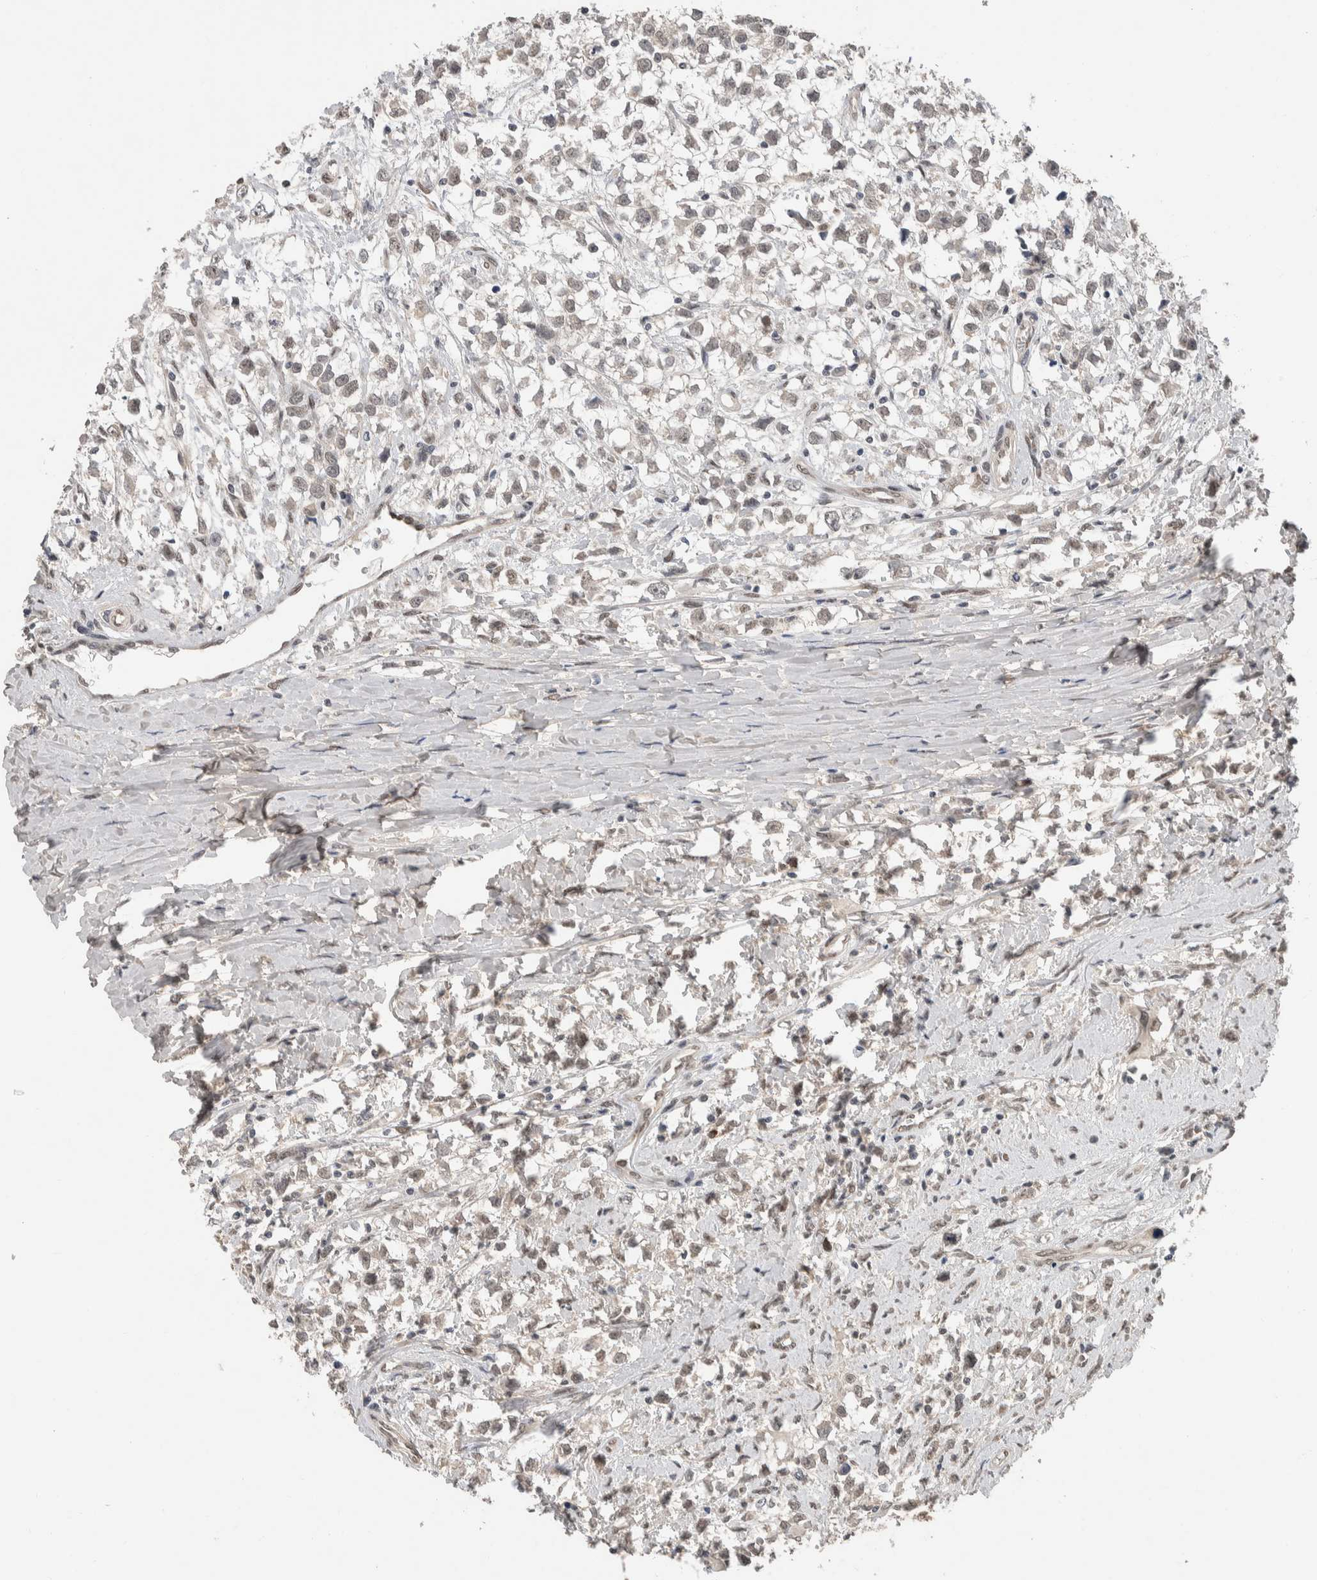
{"staining": {"intensity": "weak", "quantity": ">75%", "location": "nuclear"}, "tissue": "testis cancer", "cell_type": "Tumor cells", "image_type": "cancer", "snomed": [{"axis": "morphology", "description": "Seminoma, NOS"}, {"axis": "morphology", "description": "Carcinoma, Embryonal, NOS"}, {"axis": "topography", "description": "Testis"}], "caption": "Embryonal carcinoma (testis) tissue shows weak nuclear expression in approximately >75% of tumor cells", "gene": "CYSRT1", "patient": {"sex": "male", "age": 51}}